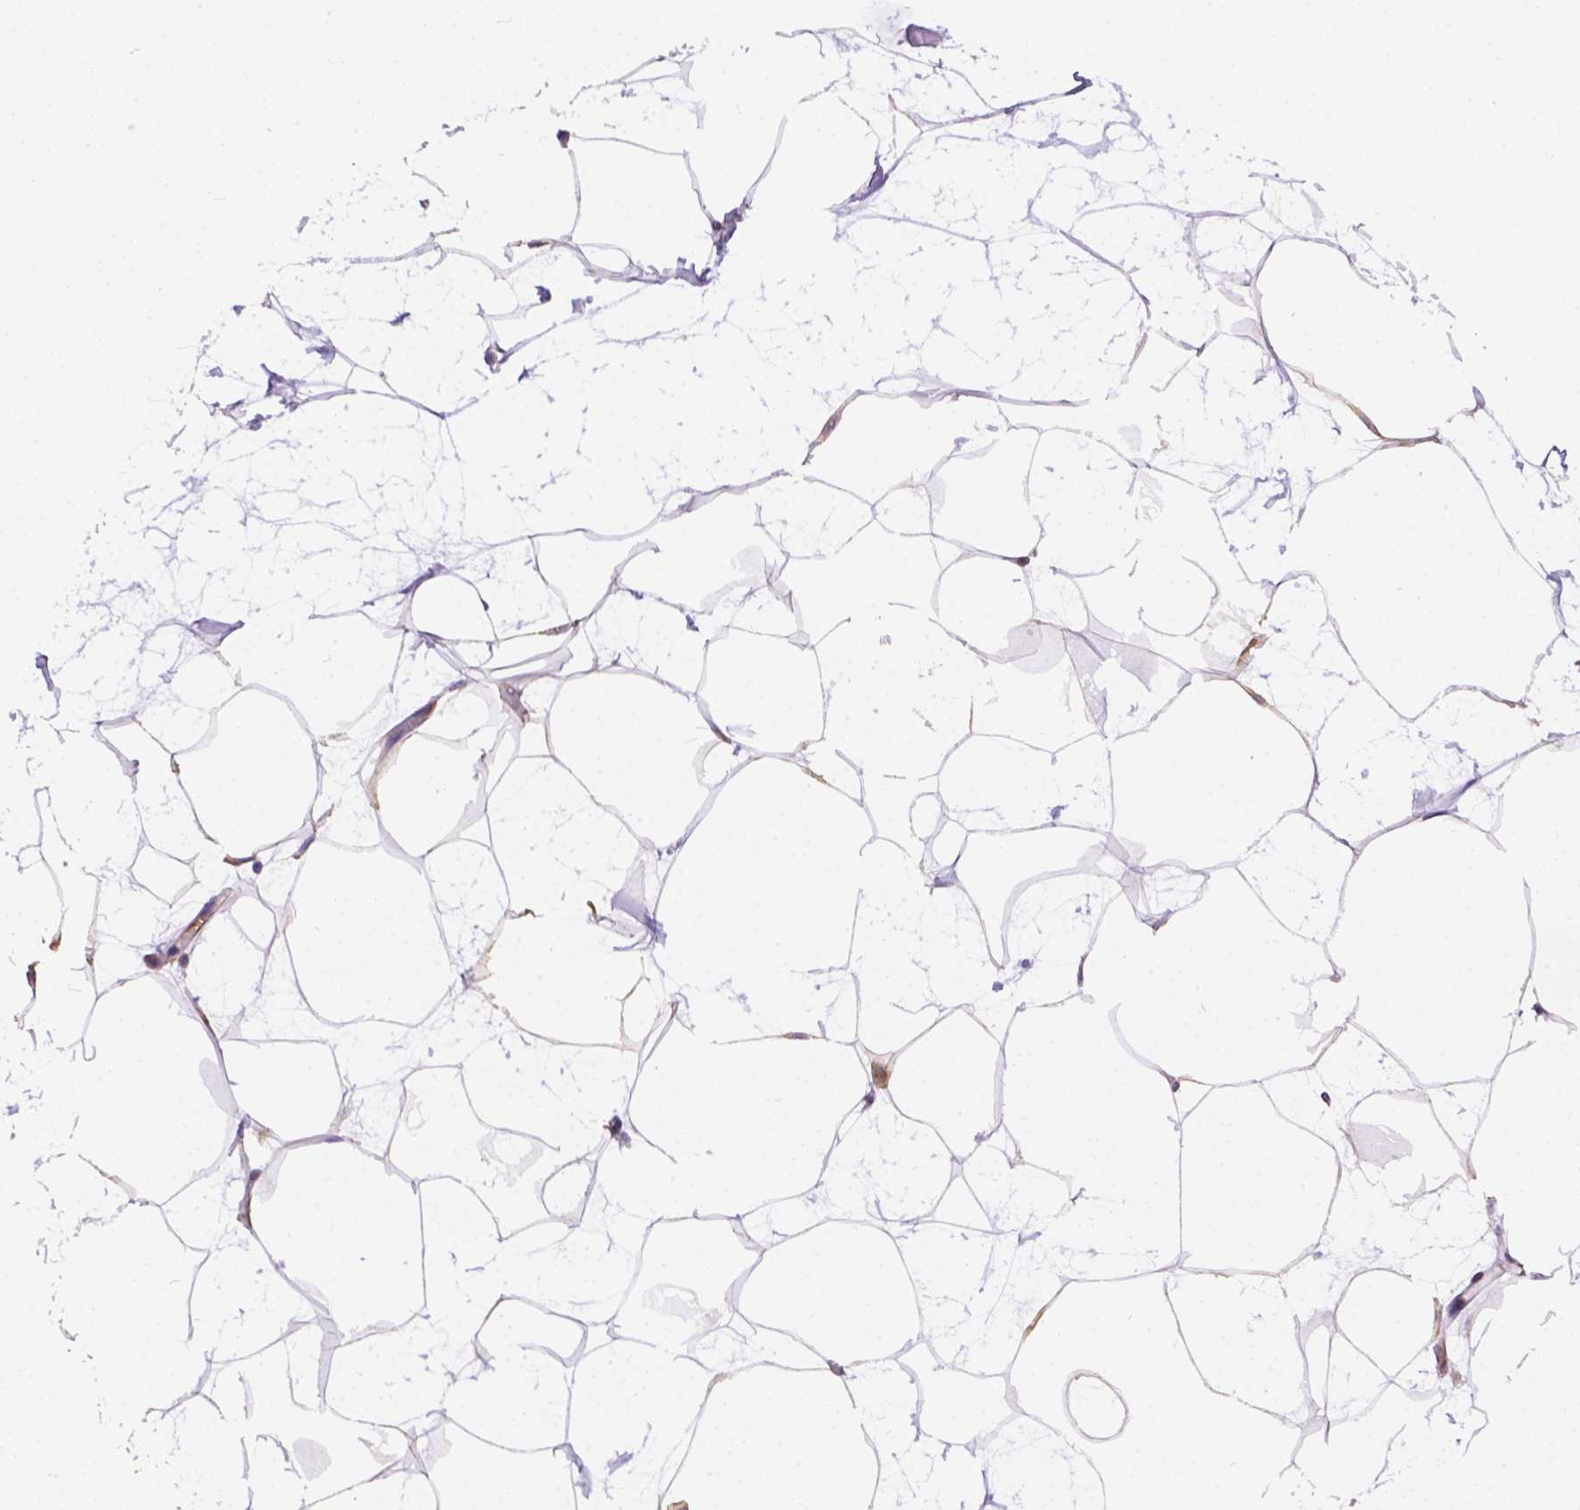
{"staining": {"intensity": "weak", "quantity": ">75%", "location": "cytoplasmic/membranous"}, "tissue": "breast", "cell_type": "Adipocytes", "image_type": "normal", "snomed": [{"axis": "morphology", "description": "Normal tissue, NOS"}, {"axis": "topography", "description": "Breast"}], "caption": "Breast stained for a protein exhibits weak cytoplasmic/membranous positivity in adipocytes. The staining was performed using DAB (3,3'-diaminobenzidine) to visualize the protein expression in brown, while the nuclei were stained in blue with hematoxylin (Magnification: 20x).", "gene": "KAZN", "patient": {"sex": "female", "age": 45}}